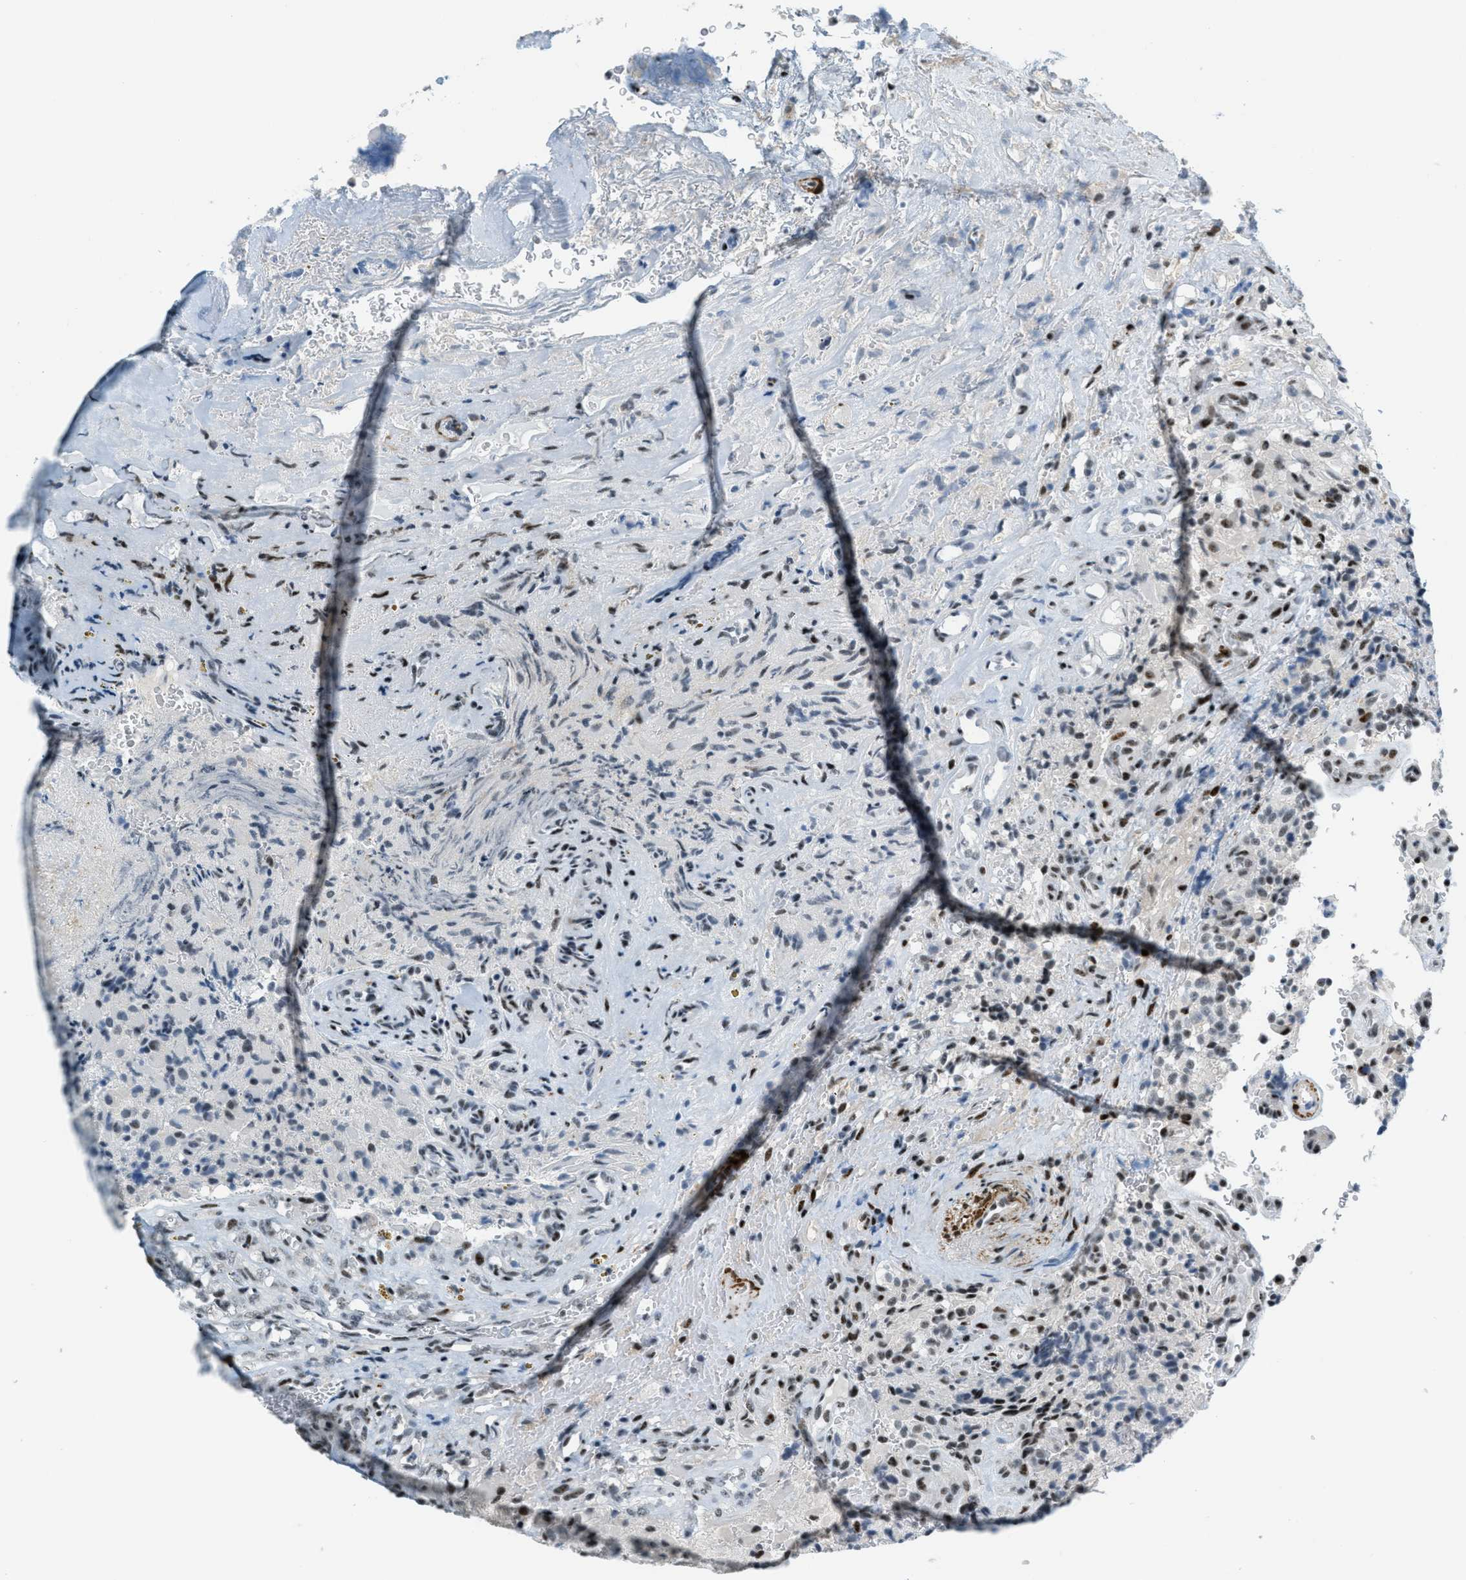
{"staining": {"intensity": "moderate", "quantity": "<25%", "location": "nuclear"}, "tissue": "glioma", "cell_type": "Tumor cells", "image_type": "cancer", "snomed": [{"axis": "morphology", "description": "Glioma, malignant, High grade"}, {"axis": "topography", "description": "Brain"}], "caption": "There is low levels of moderate nuclear staining in tumor cells of glioma, as demonstrated by immunohistochemical staining (brown color).", "gene": "ZDHHC23", "patient": {"sex": "male", "age": 71}}